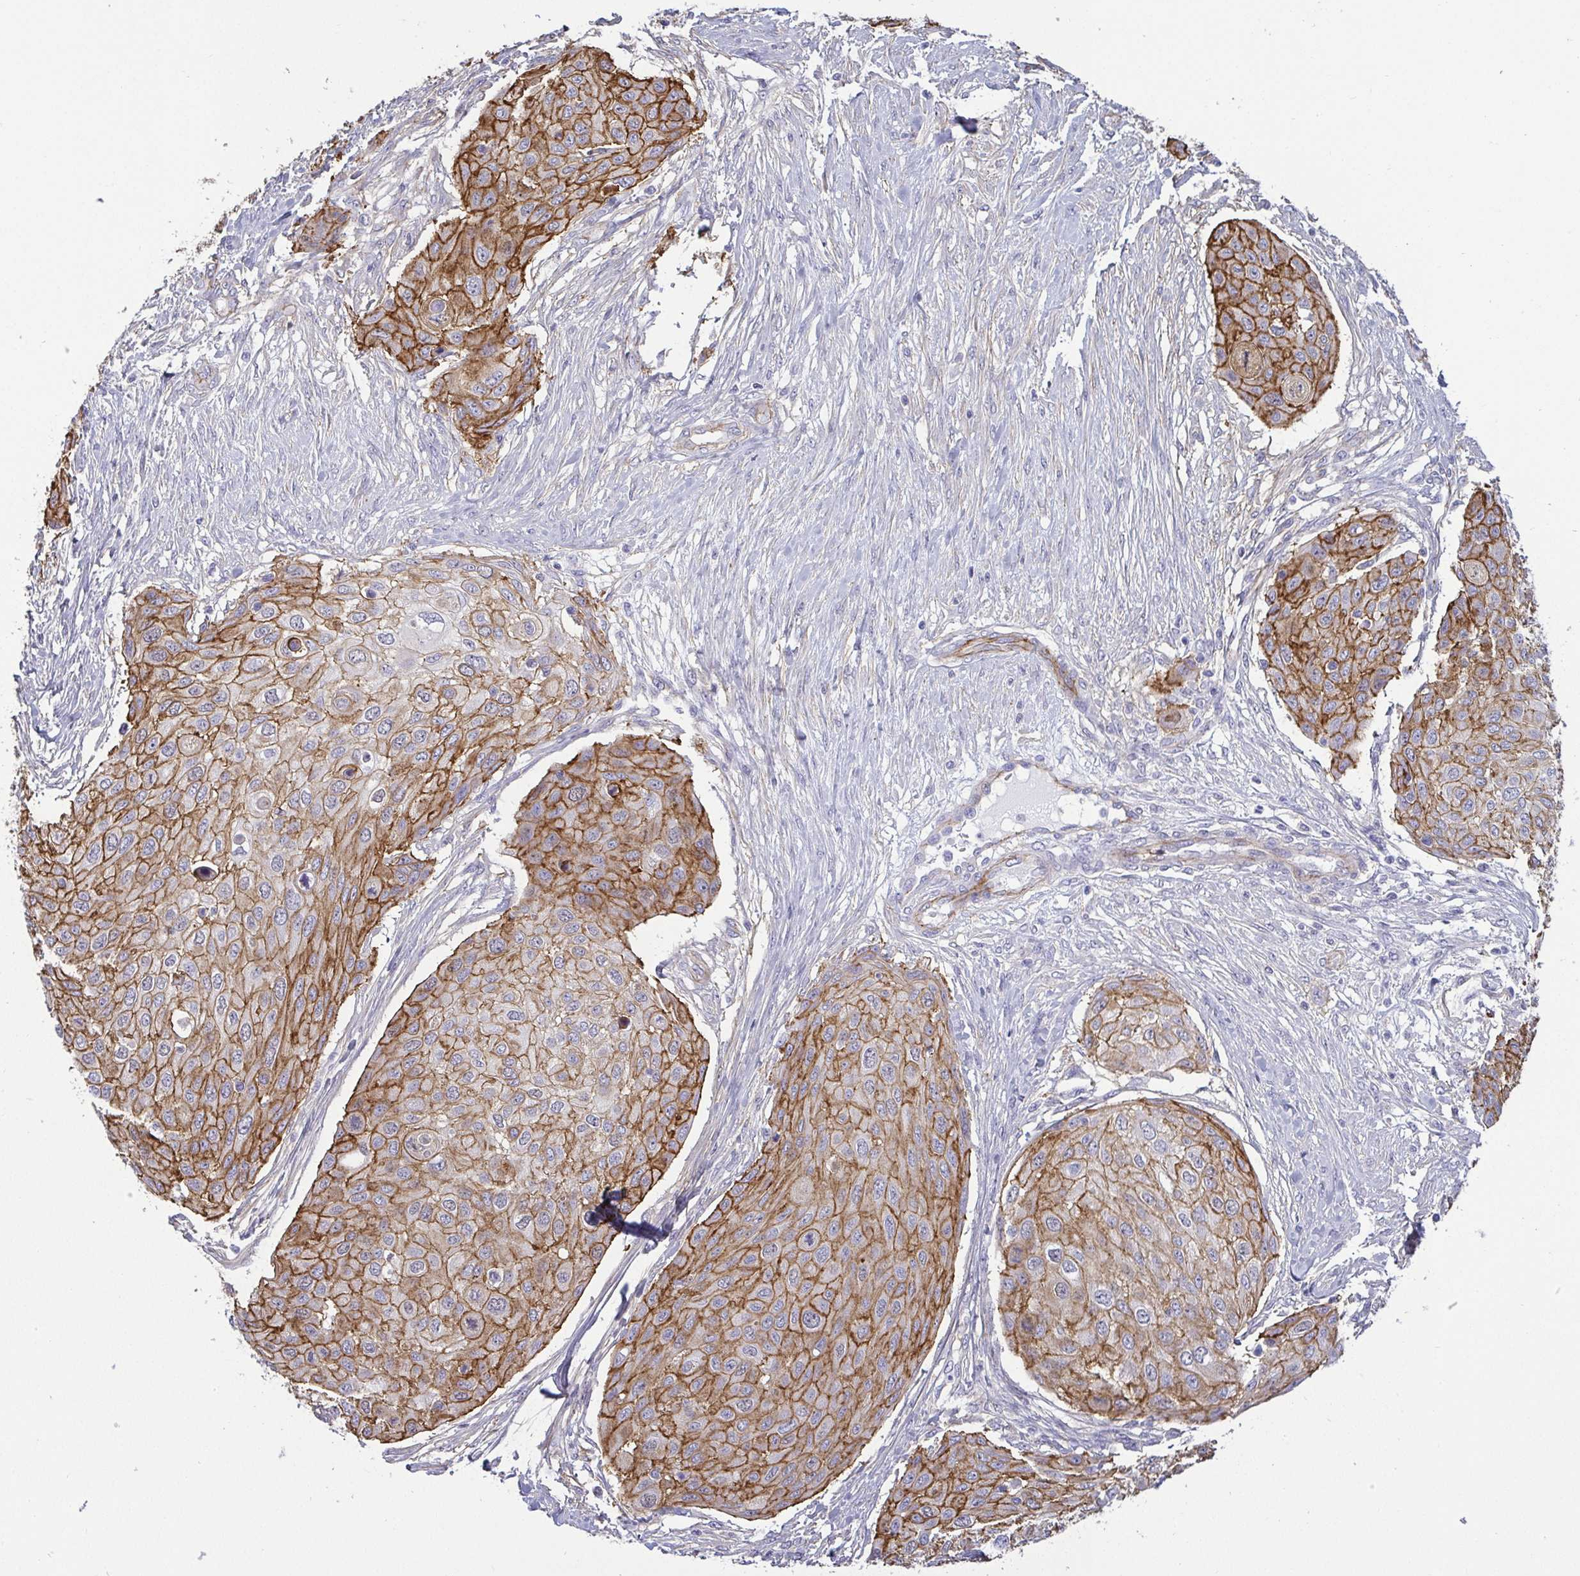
{"staining": {"intensity": "moderate", "quantity": ">75%", "location": "cytoplasmic/membranous"}, "tissue": "skin cancer", "cell_type": "Tumor cells", "image_type": "cancer", "snomed": [{"axis": "morphology", "description": "Squamous cell carcinoma, NOS"}, {"axis": "topography", "description": "Skin"}], "caption": "About >75% of tumor cells in skin cancer (squamous cell carcinoma) demonstrate moderate cytoplasmic/membranous protein positivity as visualized by brown immunohistochemical staining.", "gene": "LIMA1", "patient": {"sex": "female", "age": 87}}